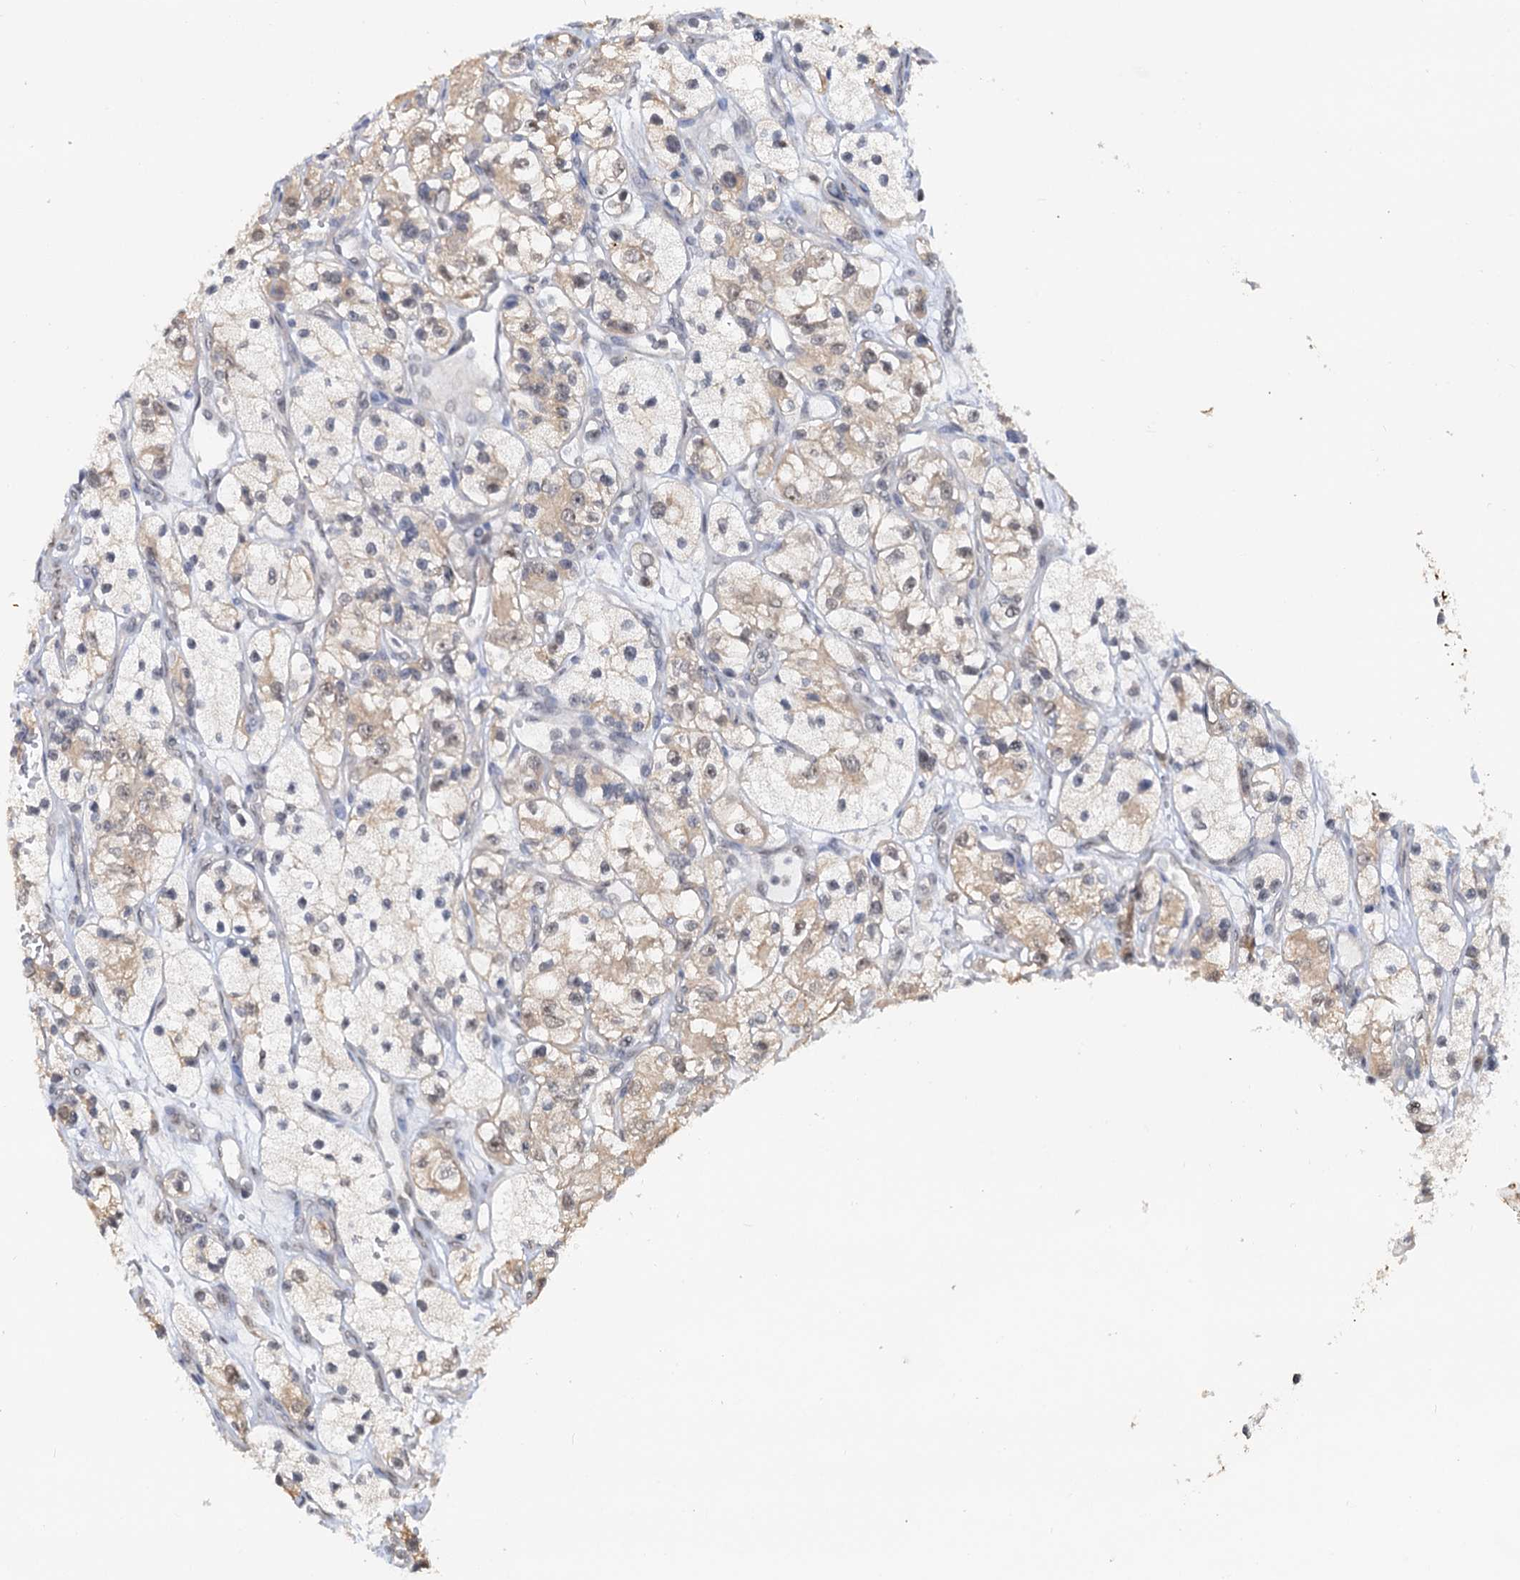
{"staining": {"intensity": "weak", "quantity": "25%-75%", "location": "cytoplasmic/membranous,nuclear"}, "tissue": "renal cancer", "cell_type": "Tumor cells", "image_type": "cancer", "snomed": [{"axis": "morphology", "description": "Adenocarcinoma, NOS"}, {"axis": "topography", "description": "Kidney"}], "caption": "Immunohistochemistry micrograph of neoplastic tissue: human renal cancer stained using immunohistochemistry reveals low levels of weak protein expression localized specifically in the cytoplasmic/membranous and nuclear of tumor cells, appearing as a cytoplasmic/membranous and nuclear brown color.", "gene": "NAT10", "patient": {"sex": "female", "age": 57}}